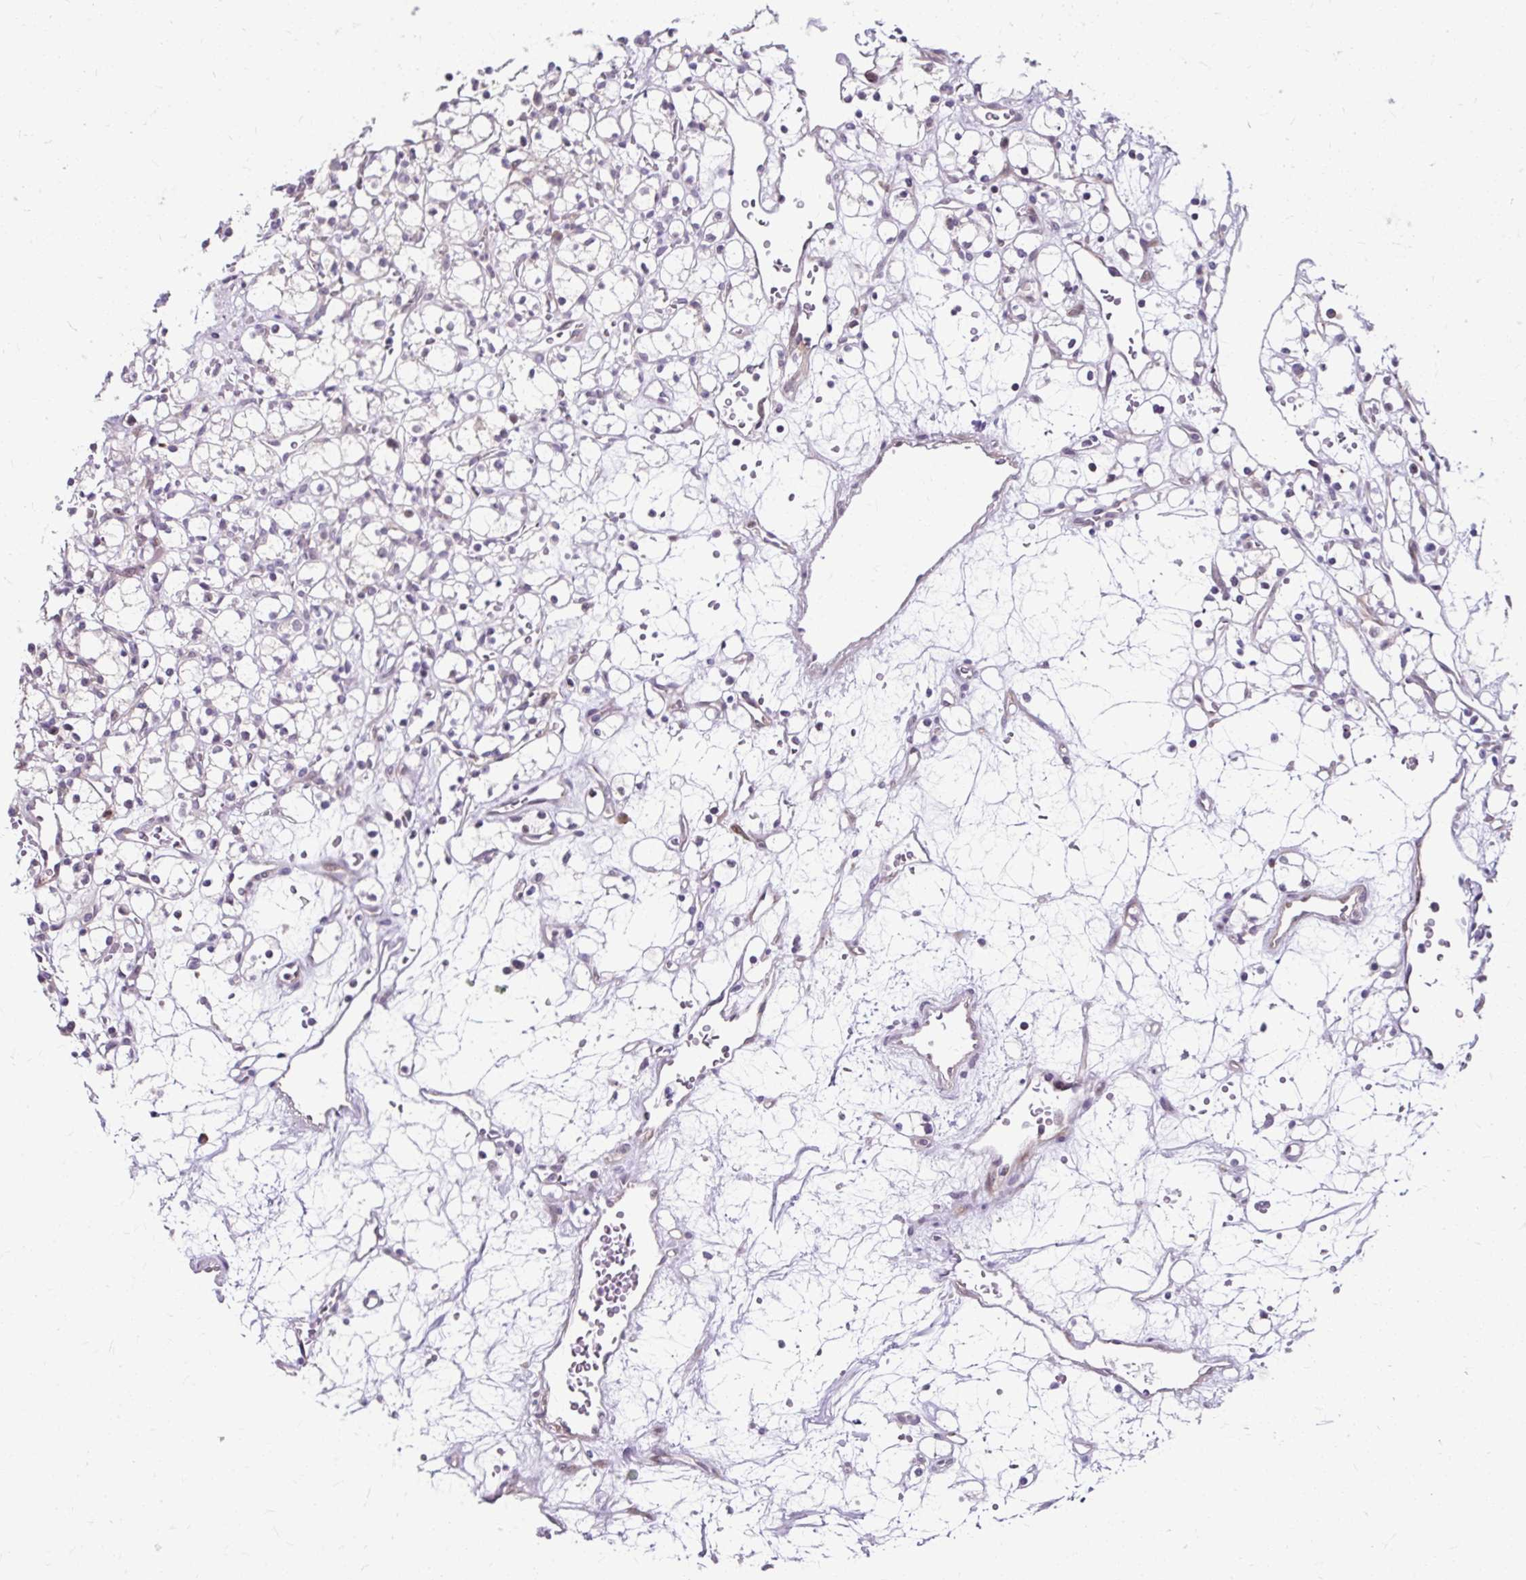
{"staining": {"intensity": "negative", "quantity": "none", "location": "none"}, "tissue": "renal cancer", "cell_type": "Tumor cells", "image_type": "cancer", "snomed": [{"axis": "morphology", "description": "Adenocarcinoma, NOS"}, {"axis": "topography", "description": "Kidney"}], "caption": "An immunohistochemistry image of renal cancer is shown. There is no staining in tumor cells of renal cancer. (Brightfield microscopy of DAB immunohistochemistry (IHC) at high magnification).", "gene": "ZNF555", "patient": {"sex": "female", "age": 59}}